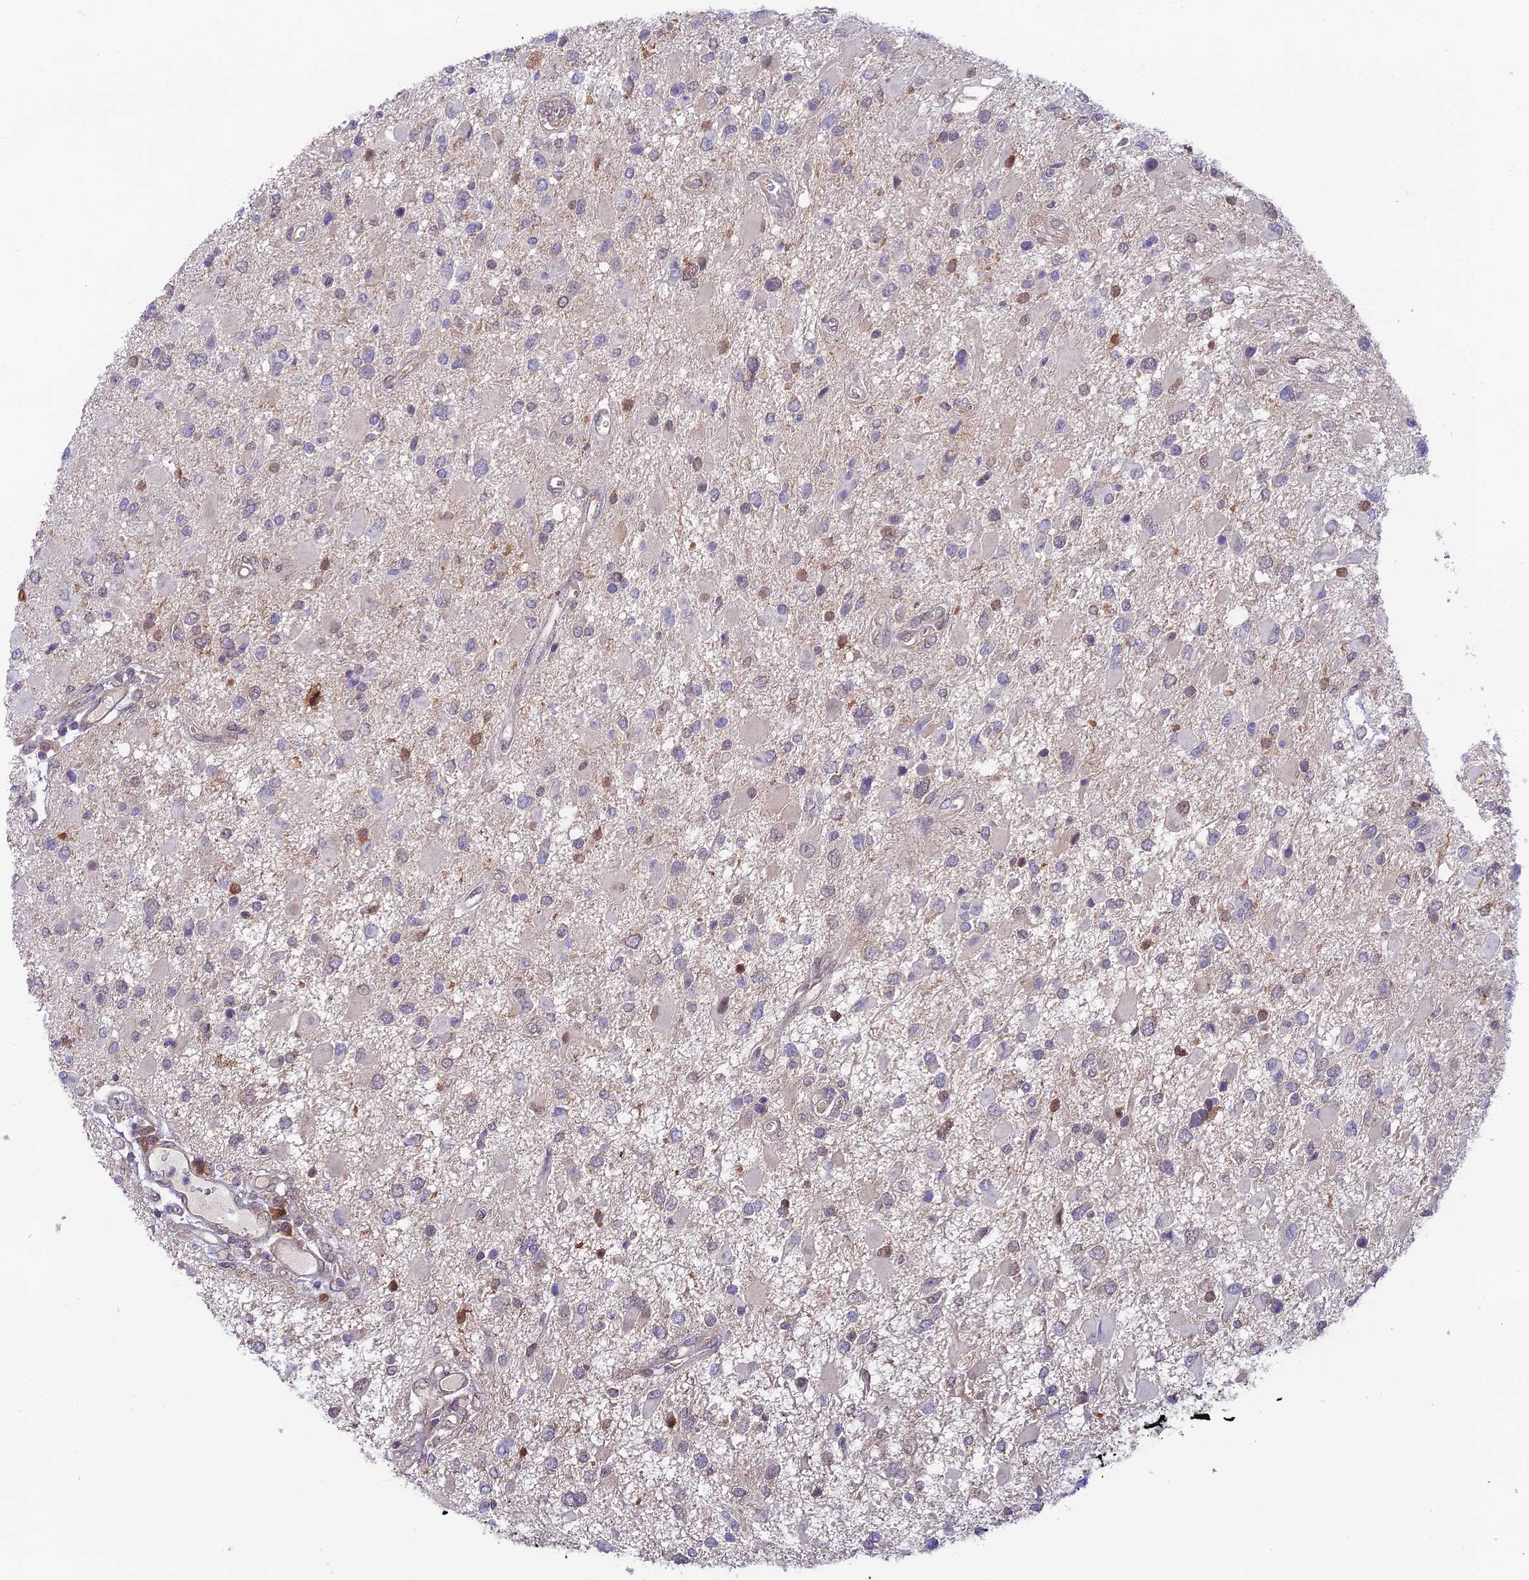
{"staining": {"intensity": "negative", "quantity": "none", "location": "none"}, "tissue": "glioma", "cell_type": "Tumor cells", "image_type": "cancer", "snomed": [{"axis": "morphology", "description": "Glioma, malignant, High grade"}, {"axis": "topography", "description": "Brain"}], "caption": "IHC image of neoplastic tissue: human glioma stained with DAB (3,3'-diaminobenzidine) demonstrates no significant protein expression in tumor cells.", "gene": "TRIM40", "patient": {"sex": "male", "age": 53}}